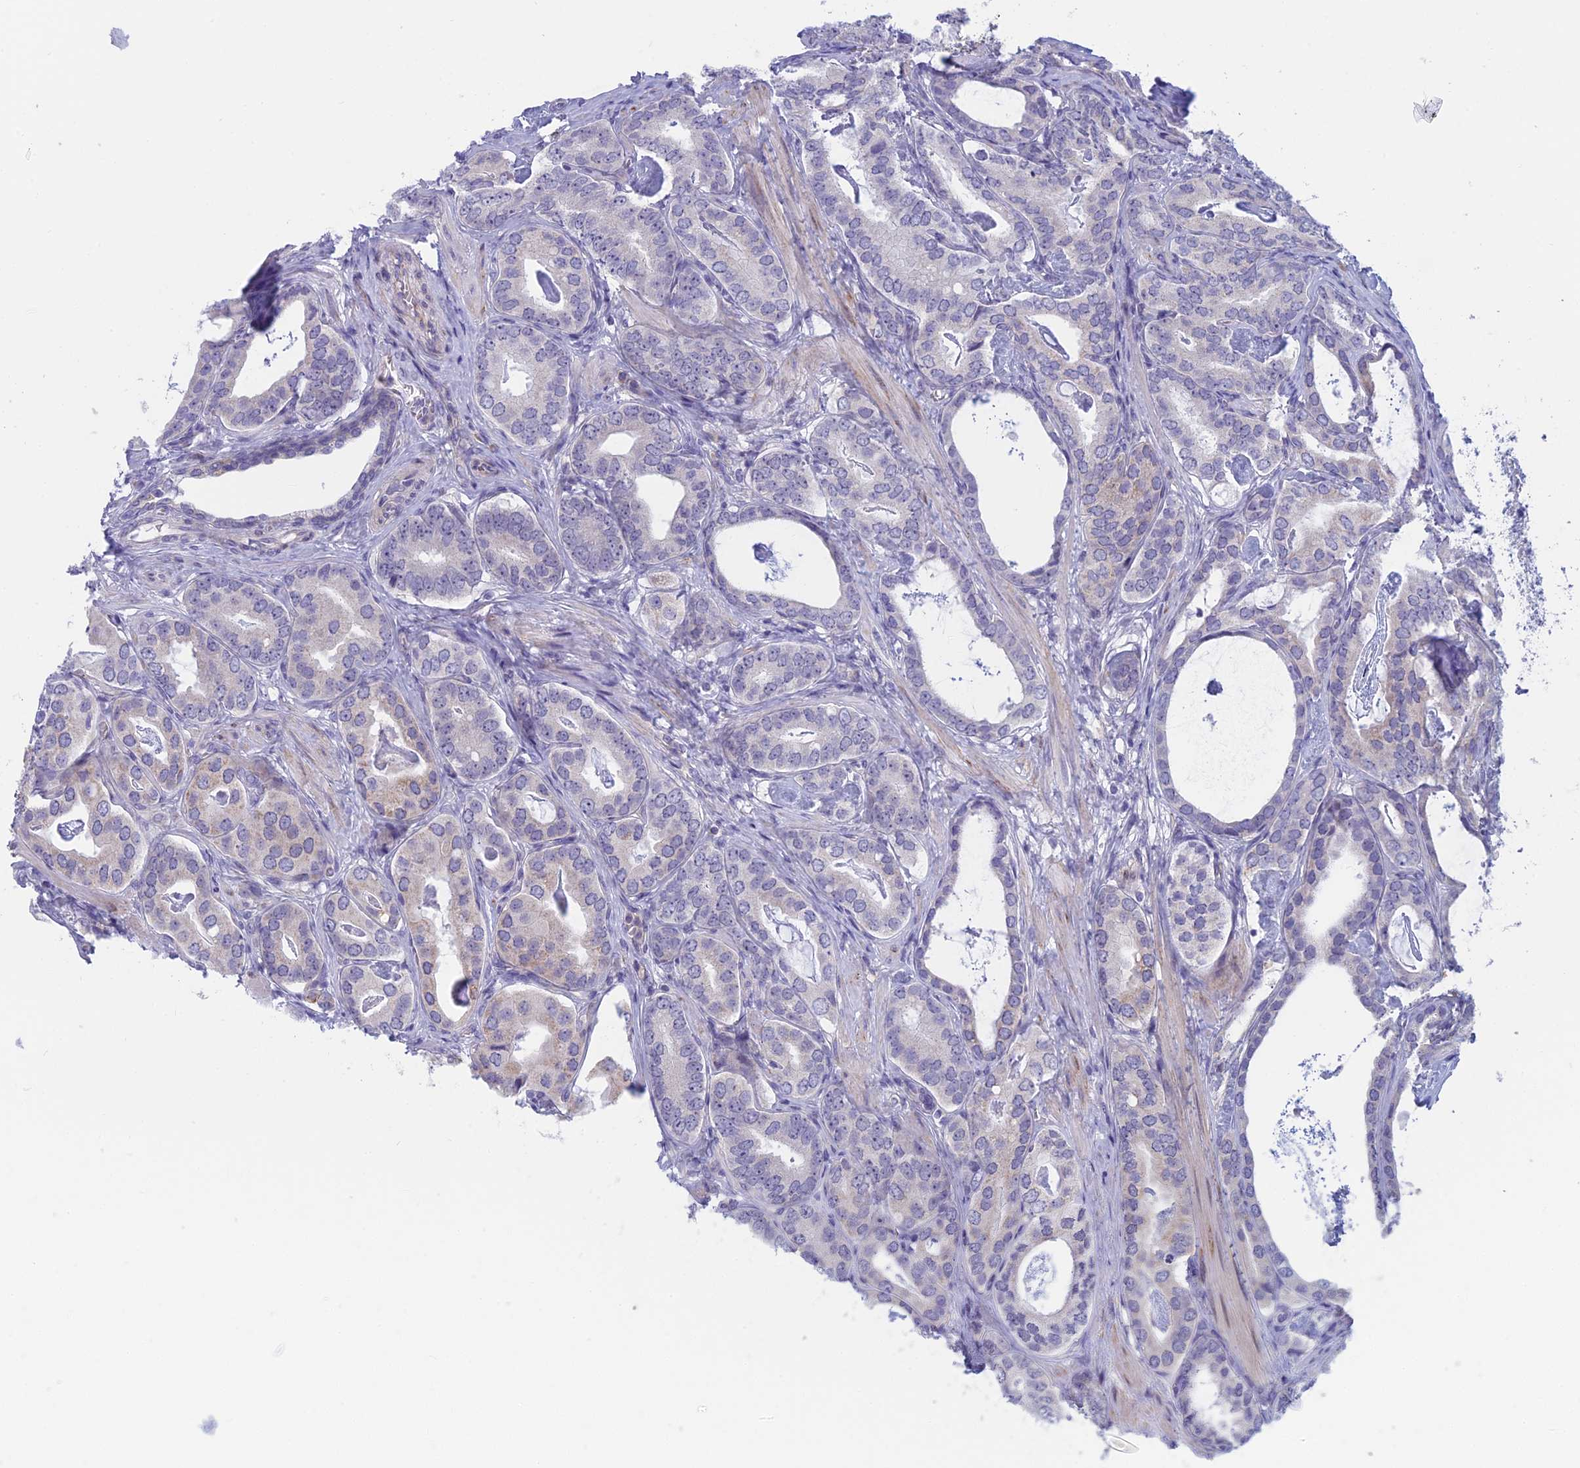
{"staining": {"intensity": "negative", "quantity": "none", "location": "none"}, "tissue": "prostate cancer", "cell_type": "Tumor cells", "image_type": "cancer", "snomed": [{"axis": "morphology", "description": "Adenocarcinoma, Low grade"}, {"axis": "topography", "description": "Prostate"}], "caption": "Tumor cells are negative for brown protein staining in prostate cancer.", "gene": "PPP1R26", "patient": {"sex": "male", "age": 71}}